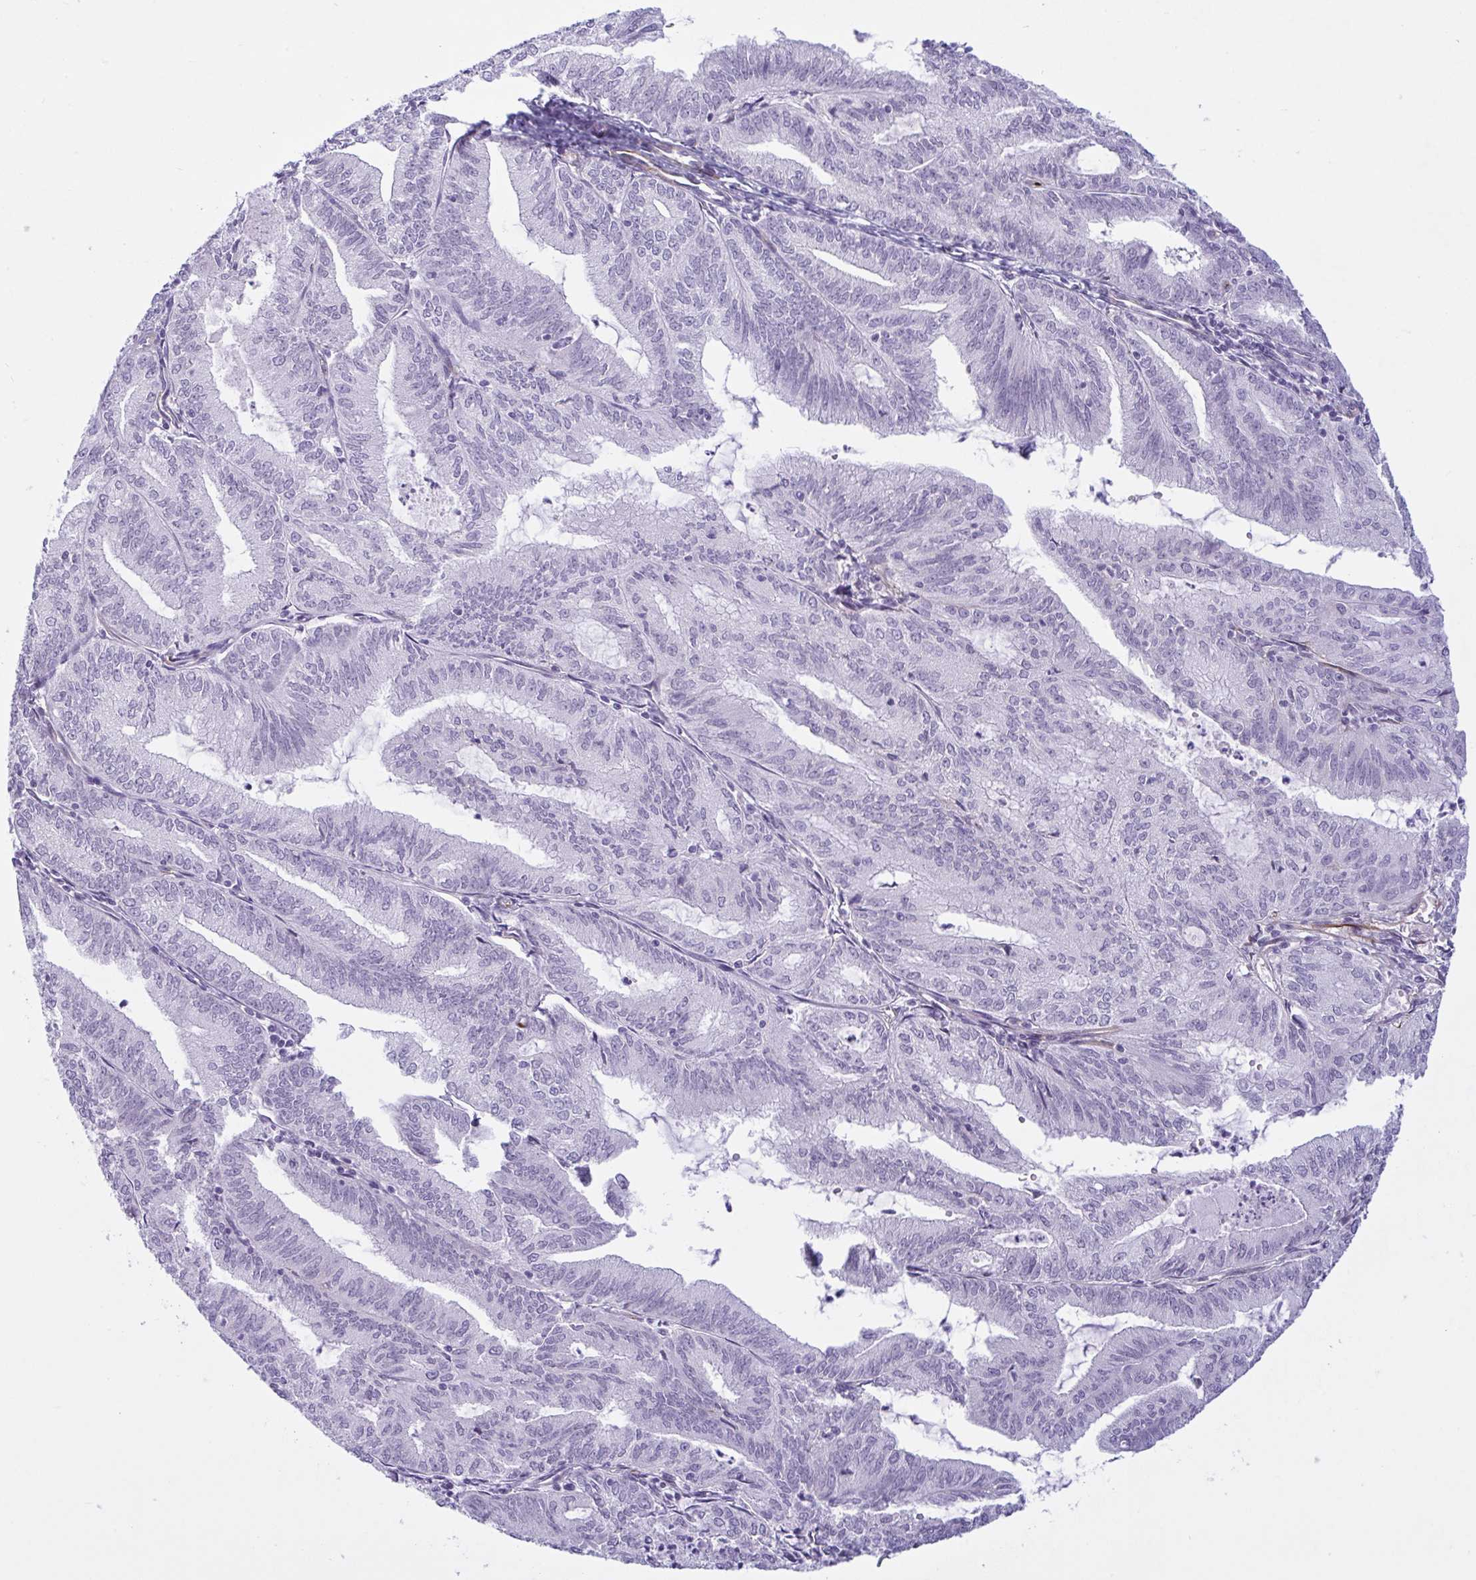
{"staining": {"intensity": "negative", "quantity": "none", "location": "none"}, "tissue": "endometrial cancer", "cell_type": "Tumor cells", "image_type": "cancer", "snomed": [{"axis": "morphology", "description": "Adenocarcinoma, NOS"}, {"axis": "topography", "description": "Endometrium"}], "caption": "An immunohistochemistry micrograph of adenocarcinoma (endometrial) is shown. There is no staining in tumor cells of adenocarcinoma (endometrial).", "gene": "PRRT4", "patient": {"sex": "female", "age": 70}}